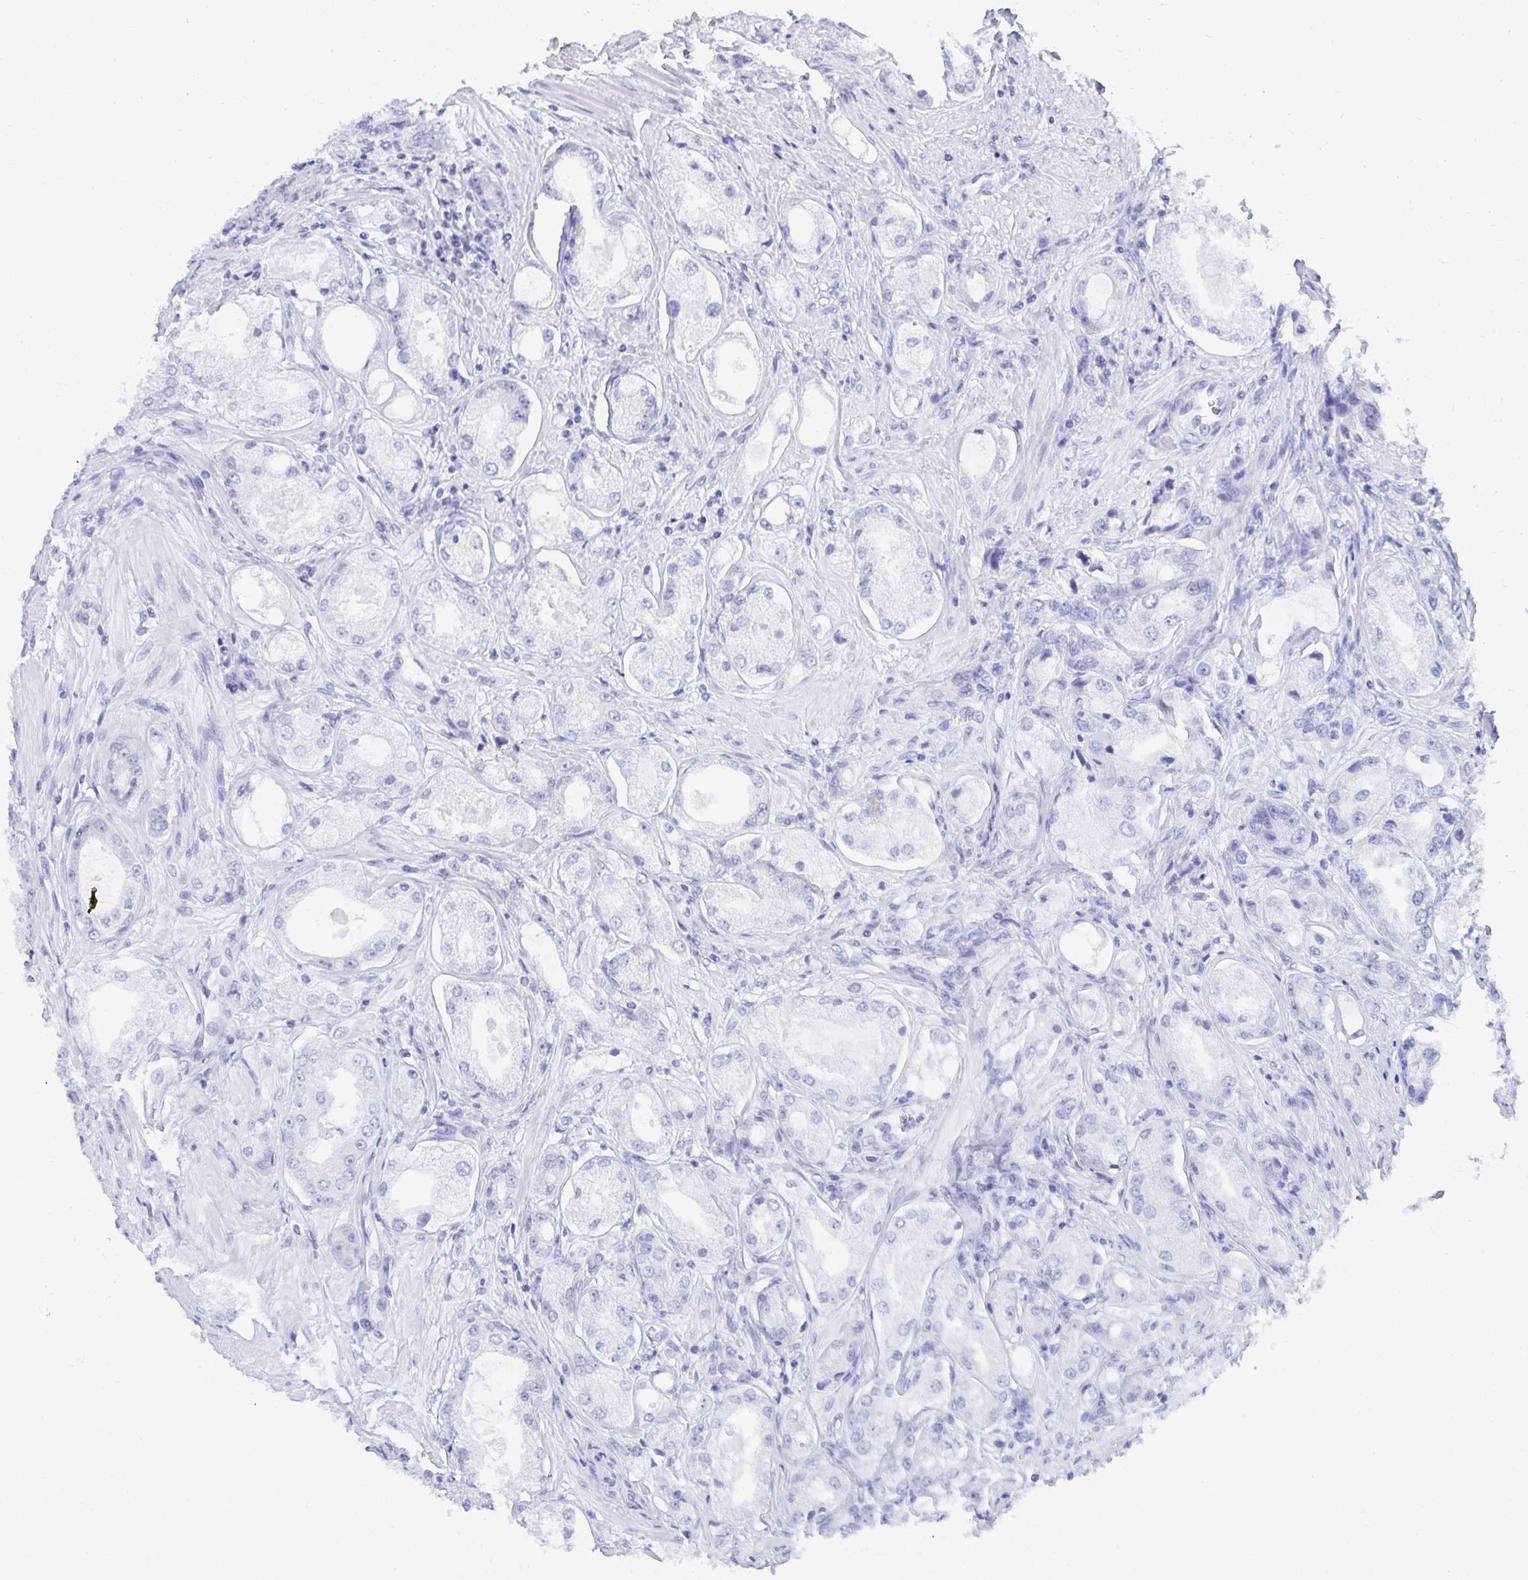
{"staining": {"intensity": "negative", "quantity": "none", "location": "none"}, "tissue": "prostate cancer", "cell_type": "Tumor cells", "image_type": "cancer", "snomed": [{"axis": "morphology", "description": "Adenocarcinoma, Low grade"}, {"axis": "topography", "description": "Prostate"}], "caption": "DAB (3,3'-diaminobenzidine) immunohistochemical staining of human low-grade adenocarcinoma (prostate) demonstrates no significant positivity in tumor cells. (IHC, brightfield microscopy, high magnification).", "gene": "PC", "patient": {"sex": "male", "age": 68}}